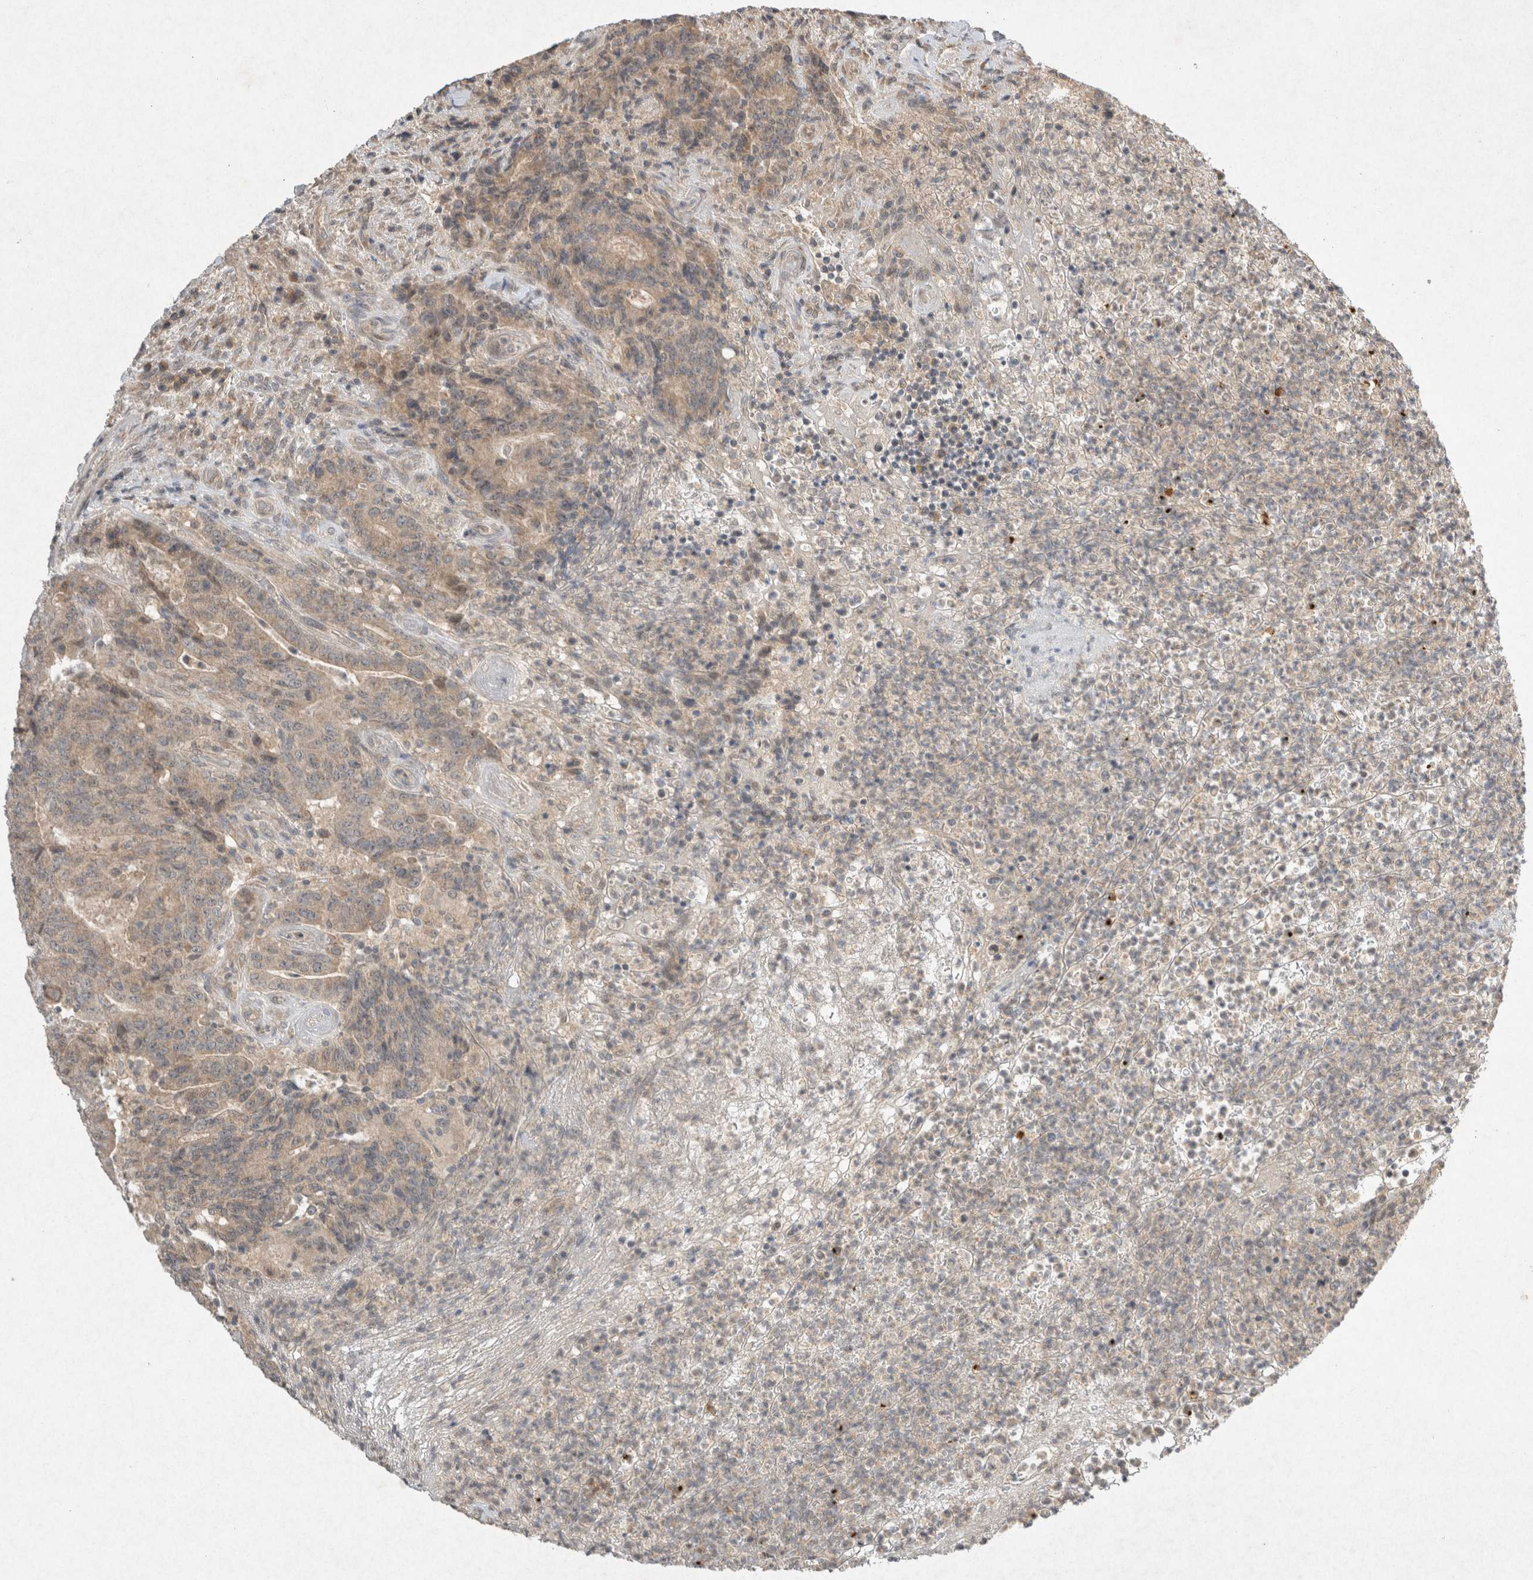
{"staining": {"intensity": "weak", "quantity": ">75%", "location": "cytoplasmic/membranous"}, "tissue": "colorectal cancer", "cell_type": "Tumor cells", "image_type": "cancer", "snomed": [{"axis": "morphology", "description": "Normal tissue, NOS"}, {"axis": "morphology", "description": "Adenocarcinoma, NOS"}, {"axis": "topography", "description": "Colon"}], "caption": "An immunohistochemistry (IHC) histopathology image of tumor tissue is shown. Protein staining in brown labels weak cytoplasmic/membranous positivity in colorectal cancer within tumor cells. (Stains: DAB in brown, nuclei in blue, Microscopy: brightfield microscopy at high magnification).", "gene": "LOXL2", "patient": {"sex": "female", "age": 75}}